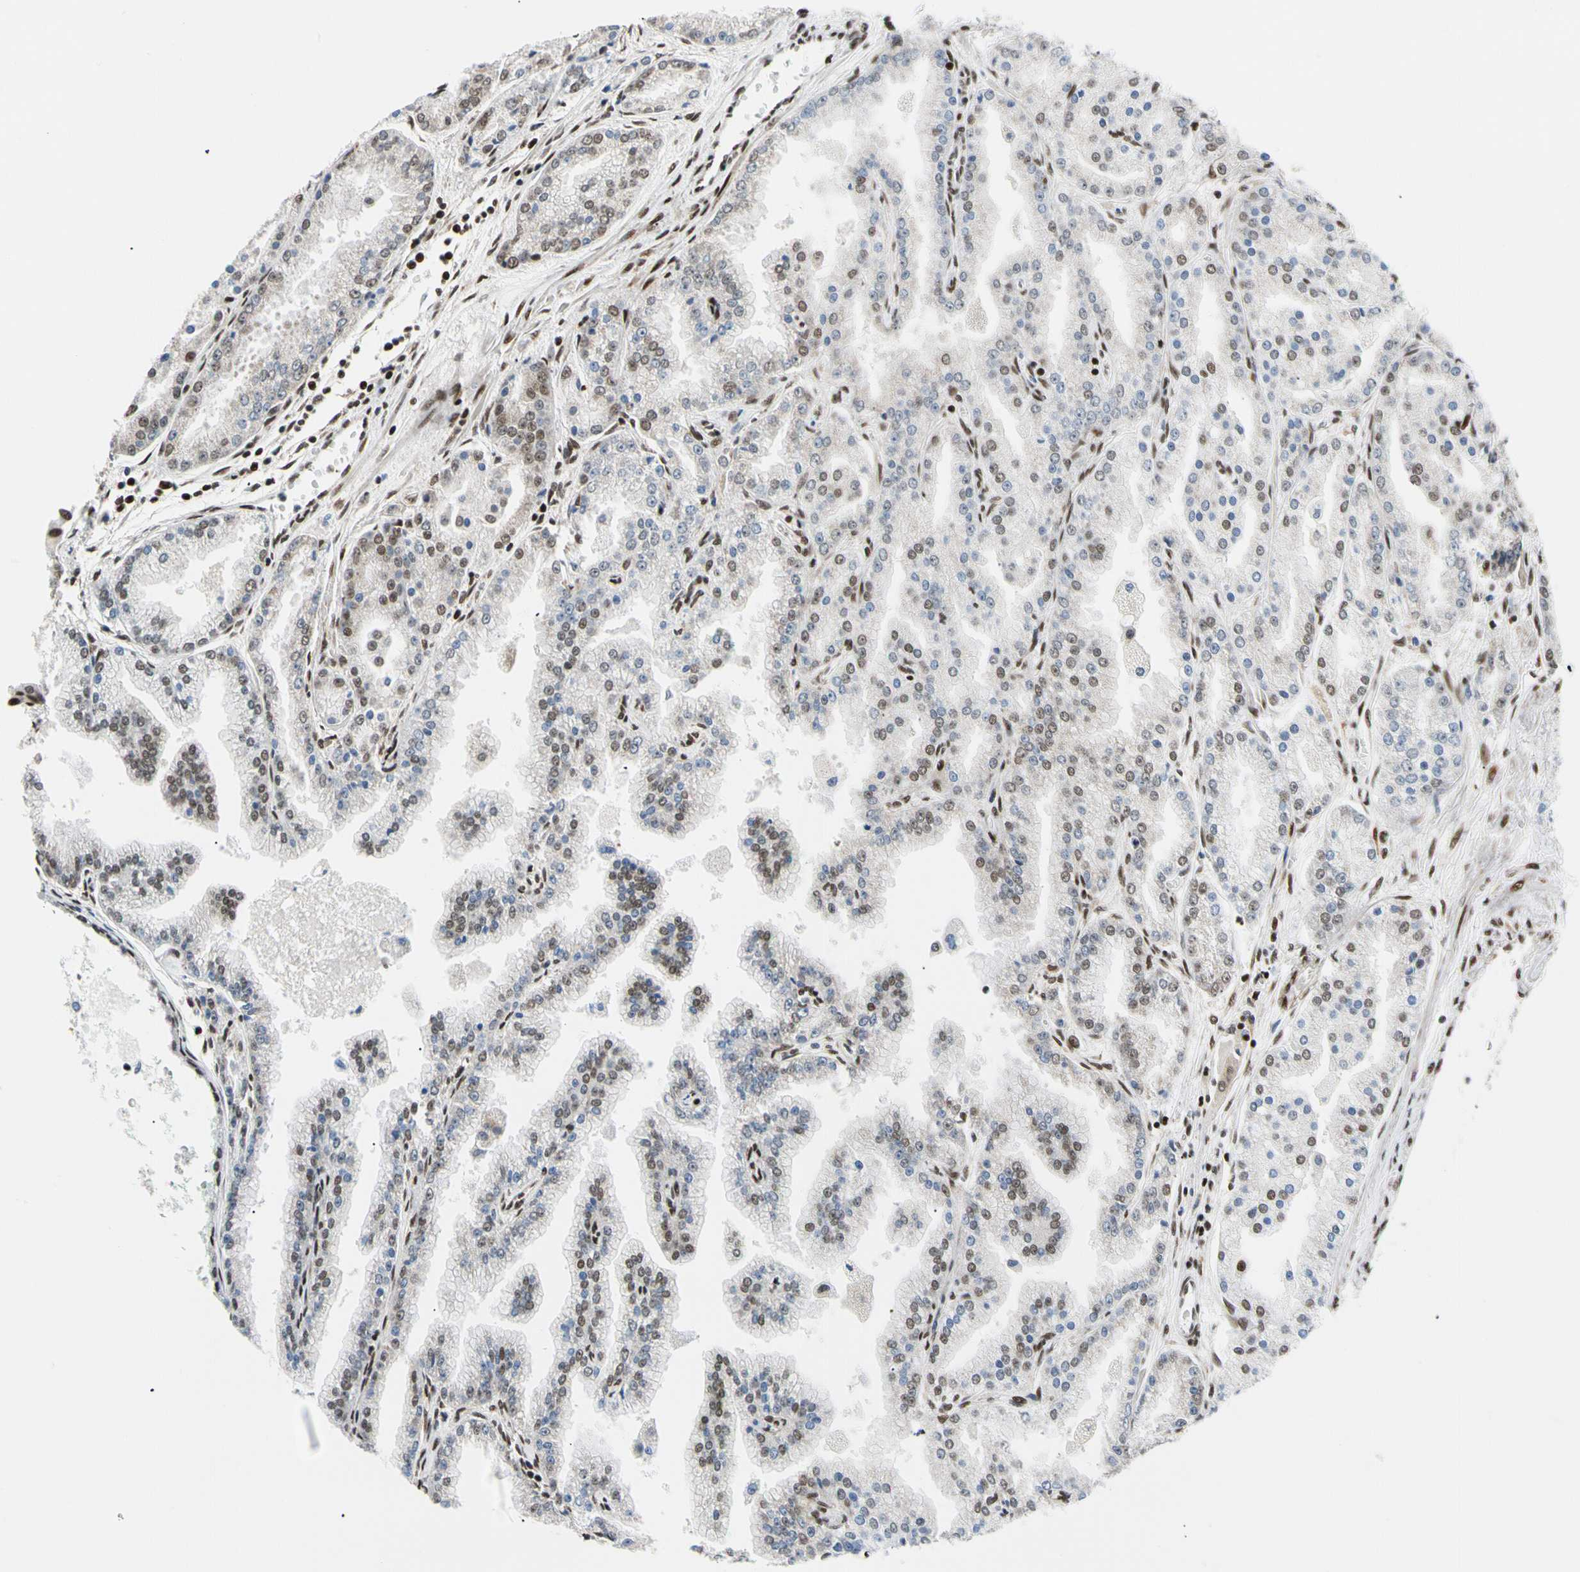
{"staining": {"intensity": "moderate", "quantity": "25%-75%", "location": "nuclear"}, "tissue": "prostate cancer", "cell_type": "Tumor cells", "image_type": "cancer", "snomed": [{"axis": "morphology", "description": "Adenocarcinoma, High grade"}, {"axis": "topography", "description": "Prostate"}], "caption": "Prostate cancer tissue reveals moderate nuclear staining in about 25%-75% of tumor cells, visualized by immunohistochemistry.", "gene": "E2F1", "patient": {"sex": "male", "age": 61}}